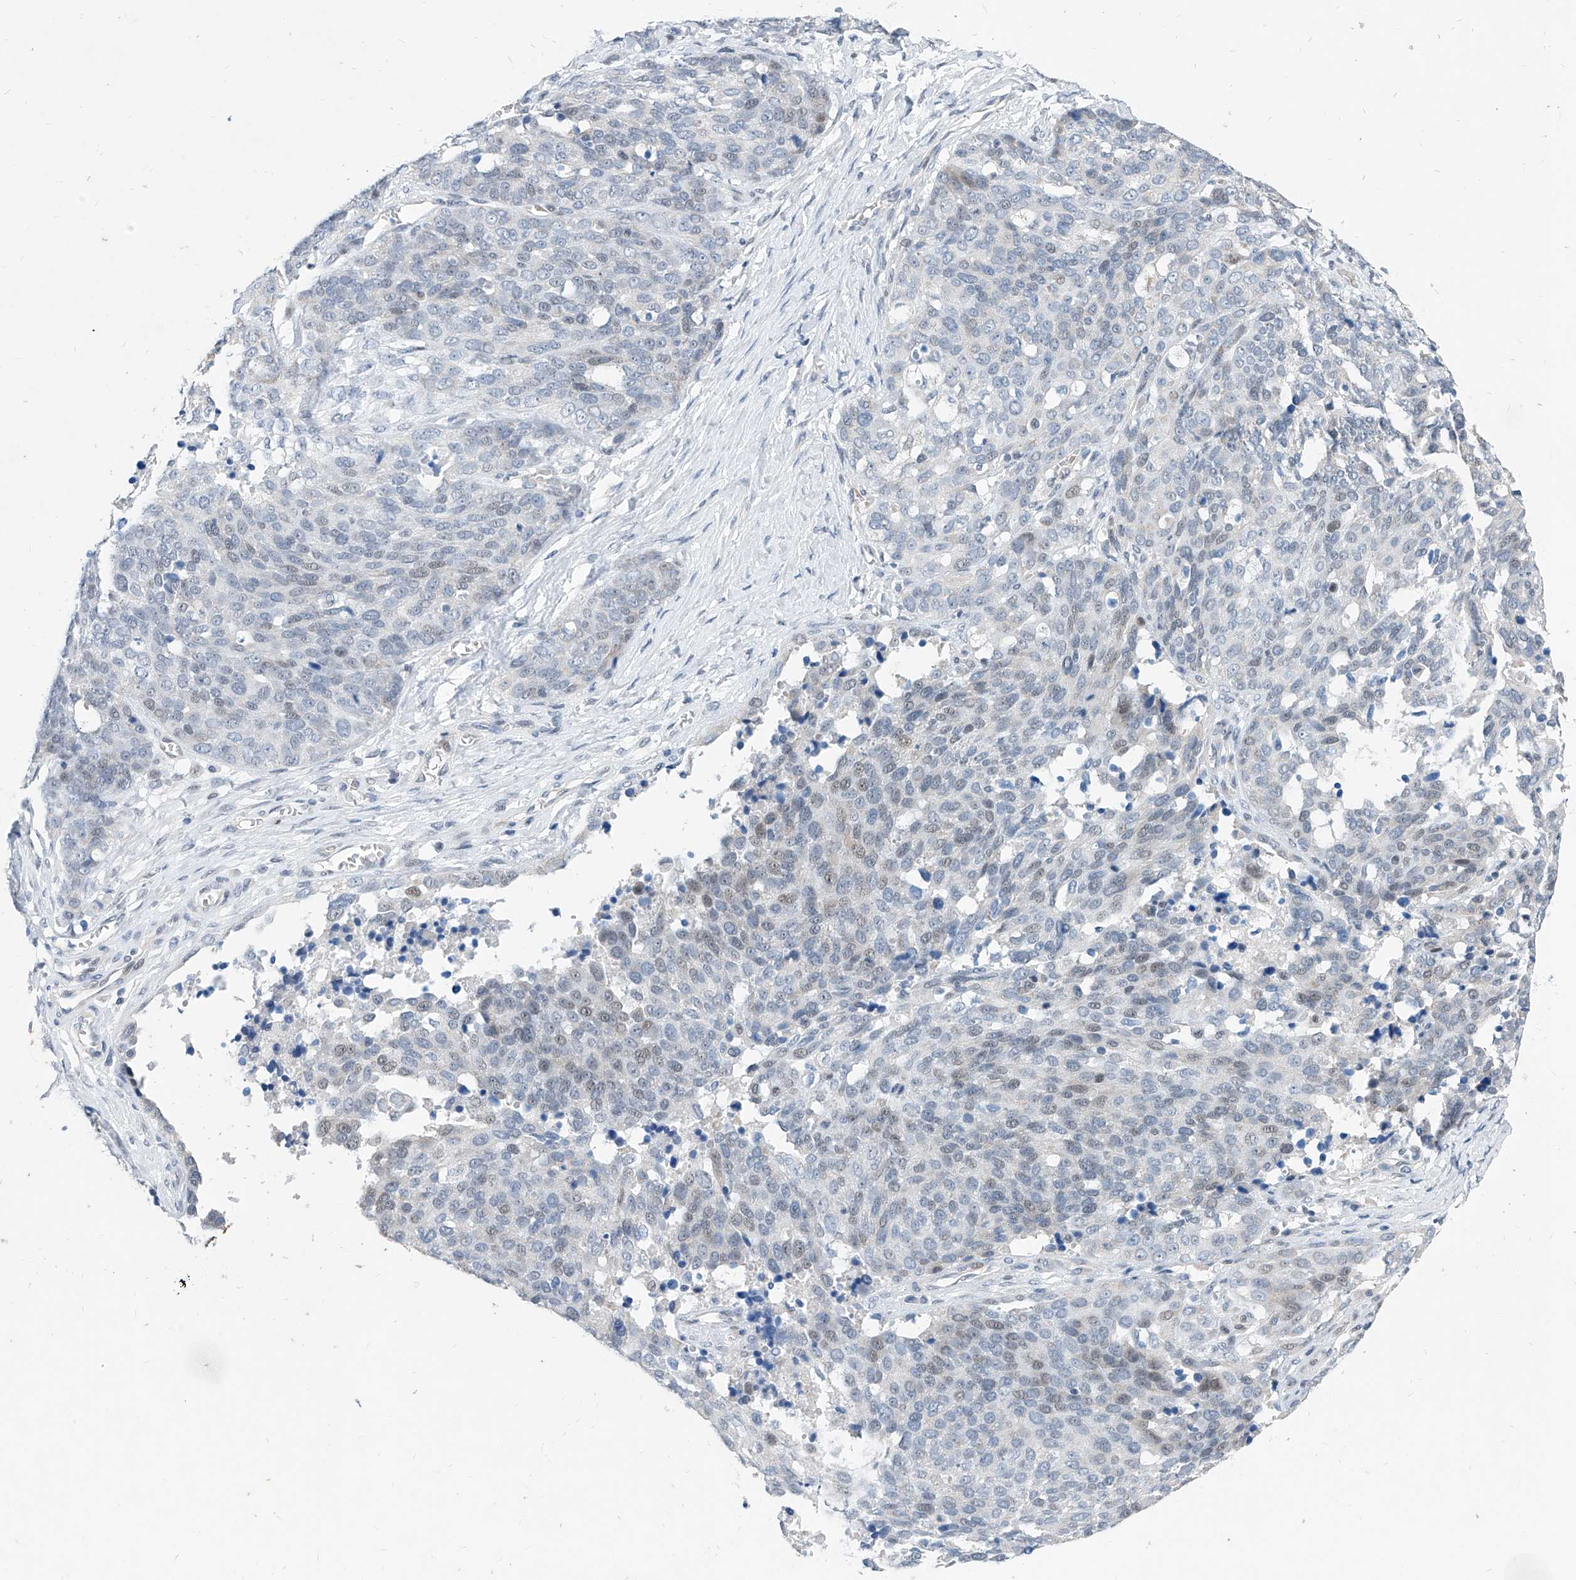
{"staining": {"intensity": "negative", "quantity": "none", "location": "none"}, "tissue": "ovarian cancer", "cell_type": "Tumor cells", "image_type": "cancer", "snomed": [{"axis": "morphology", "description": "Cystadenocarcinoma, serous, NOS"}, {"axis": "topography", "description": "Ovary"}], "caption": "High power microscopy micrograph of an immunohistochemistry image of ovarian serous cystadenocarcinoma, revealing no significant positivity in tumor cells.", "gene": "BPTF", "patient": {"sex": "female", "age": 44}}